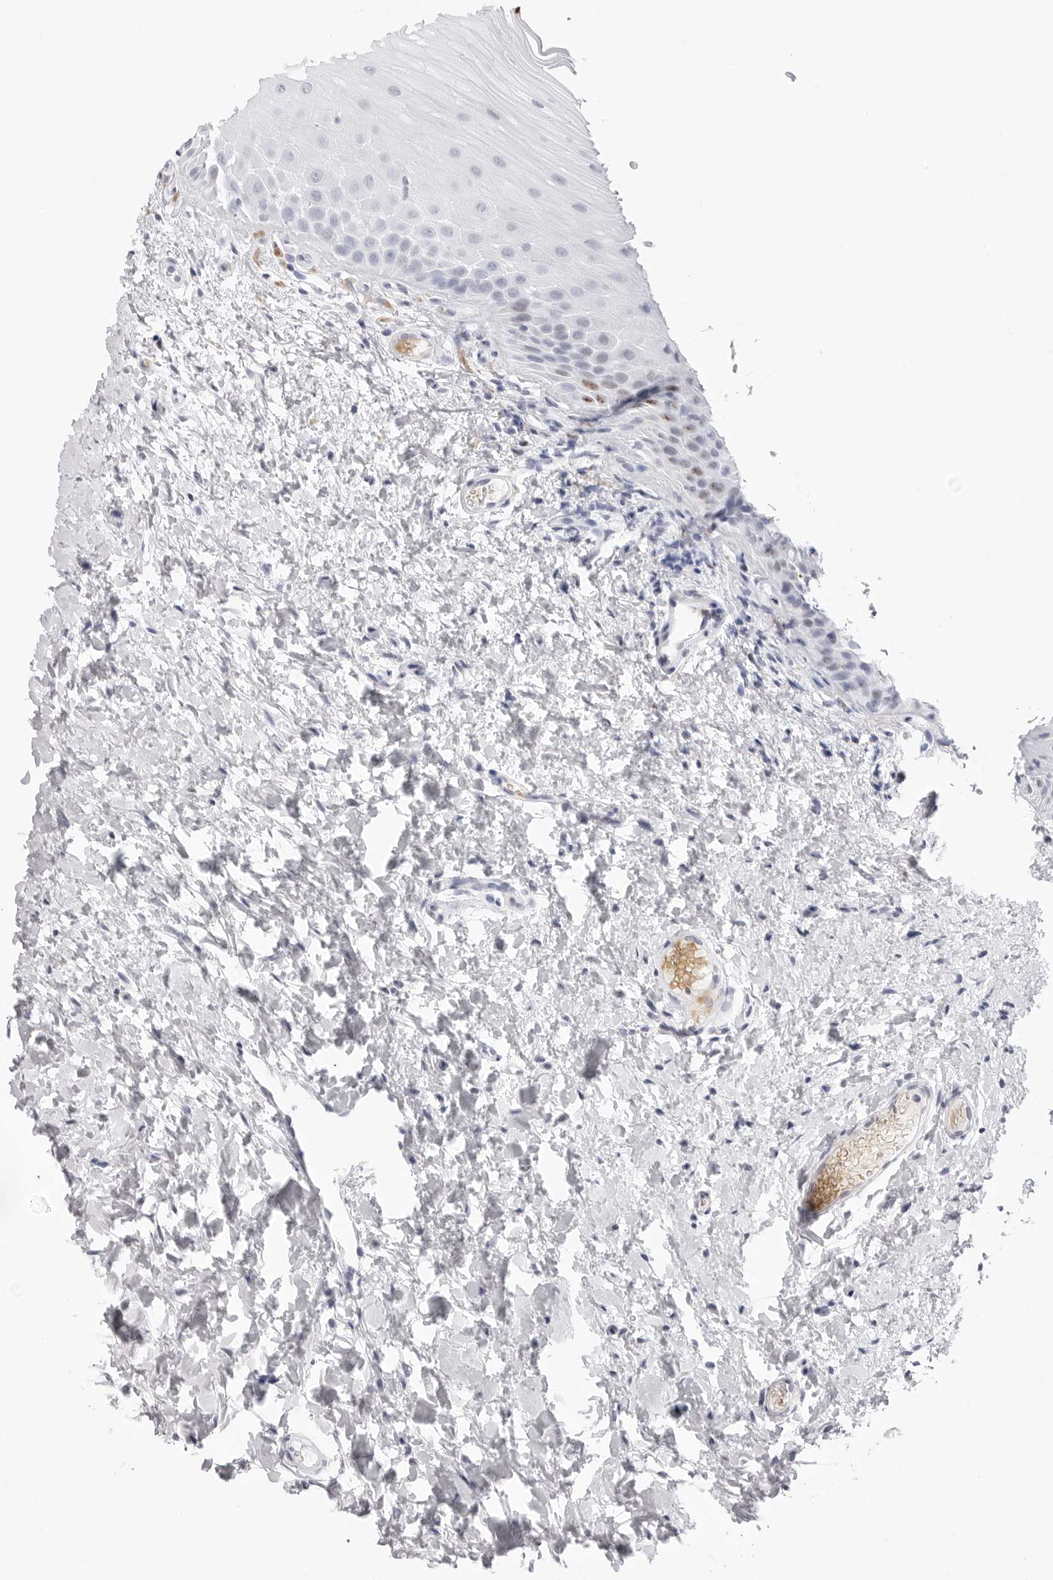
{"staining": {"intensity": "negative", "quantity": "none", "location": "none"}, "tissue": "oral mucosa", "cell_type": "Squamous epithelial cells", "image_type": "normal", "snomed": [{"axis": "morphology", "description": "Normal tissue, NOS"}, {"axis": "topography", "description": "Oral tissue"}], "caption": "This is an immunohistochemistry (IHC) micrograph of normal oral mucosa. There is no expression in squamous epithelial cells.", "gene": "TSSK1B", "patient": {"sex": "female", "age": 56}}